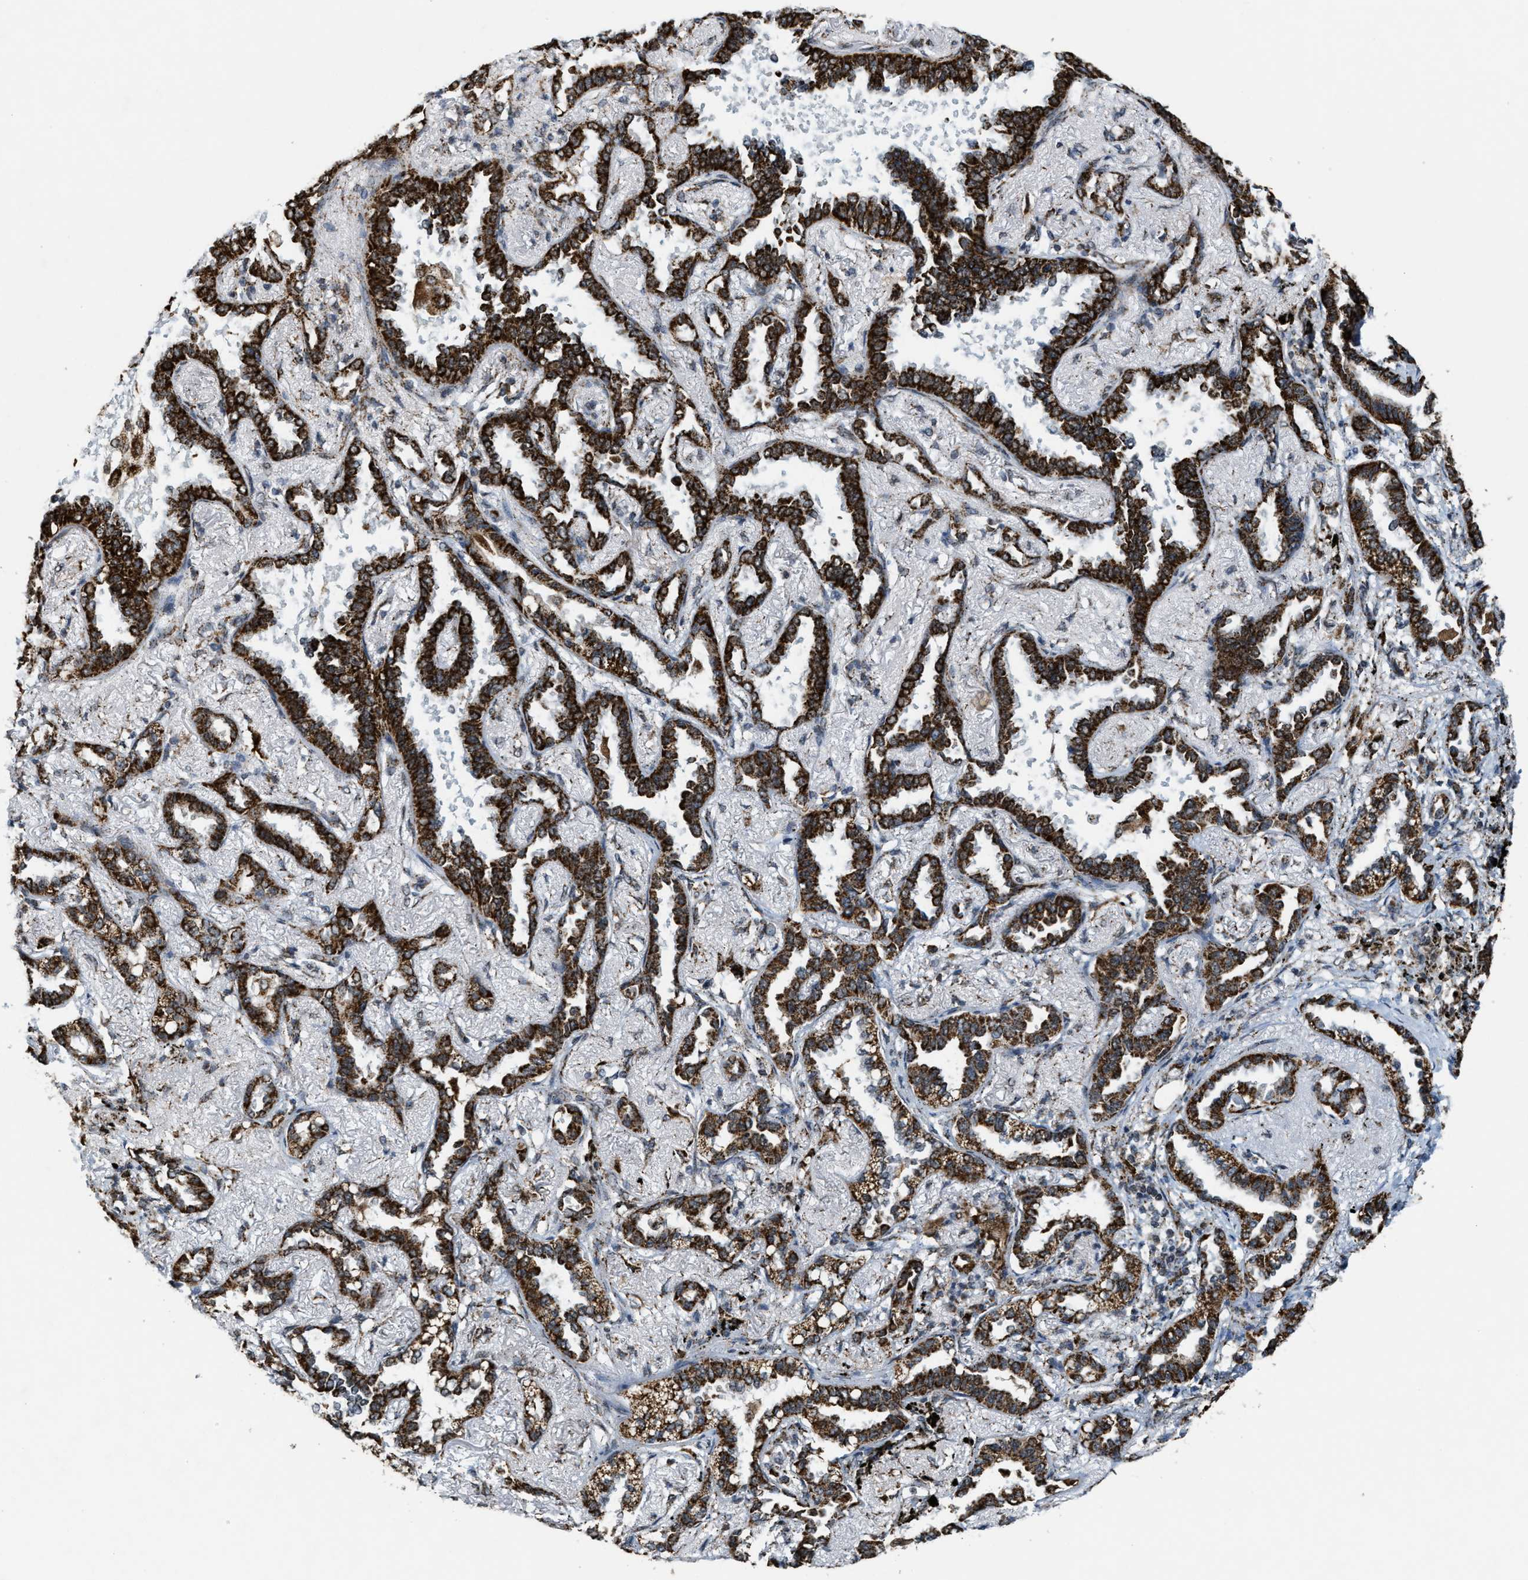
{"staining": {"intensity": "strong", "quantity": ">75%", "location": "cytoplasmic/membranous"}, "tissue": "lung cancer", "cell_type": "Tumor cells", "image_type": "cancer", "snomed": [{"axis": "morphology", "description": "Adenocarcinoma, NOS"}, {"axis": "topography", "description": "Lung"}], "caption": "High-magnification brightfield microscopy of lung adenocarcinoma stained with DAB (3,3'-diaminobenzidine) (brown) and counterstained with hematoxylin (blue). tumor cells exhibit strong cytoplasmic/membranous positivity is appreciated in approximately>75% of cells.", "gene": "HIBADH", "patient": {"sex": "male", "age": 59}}